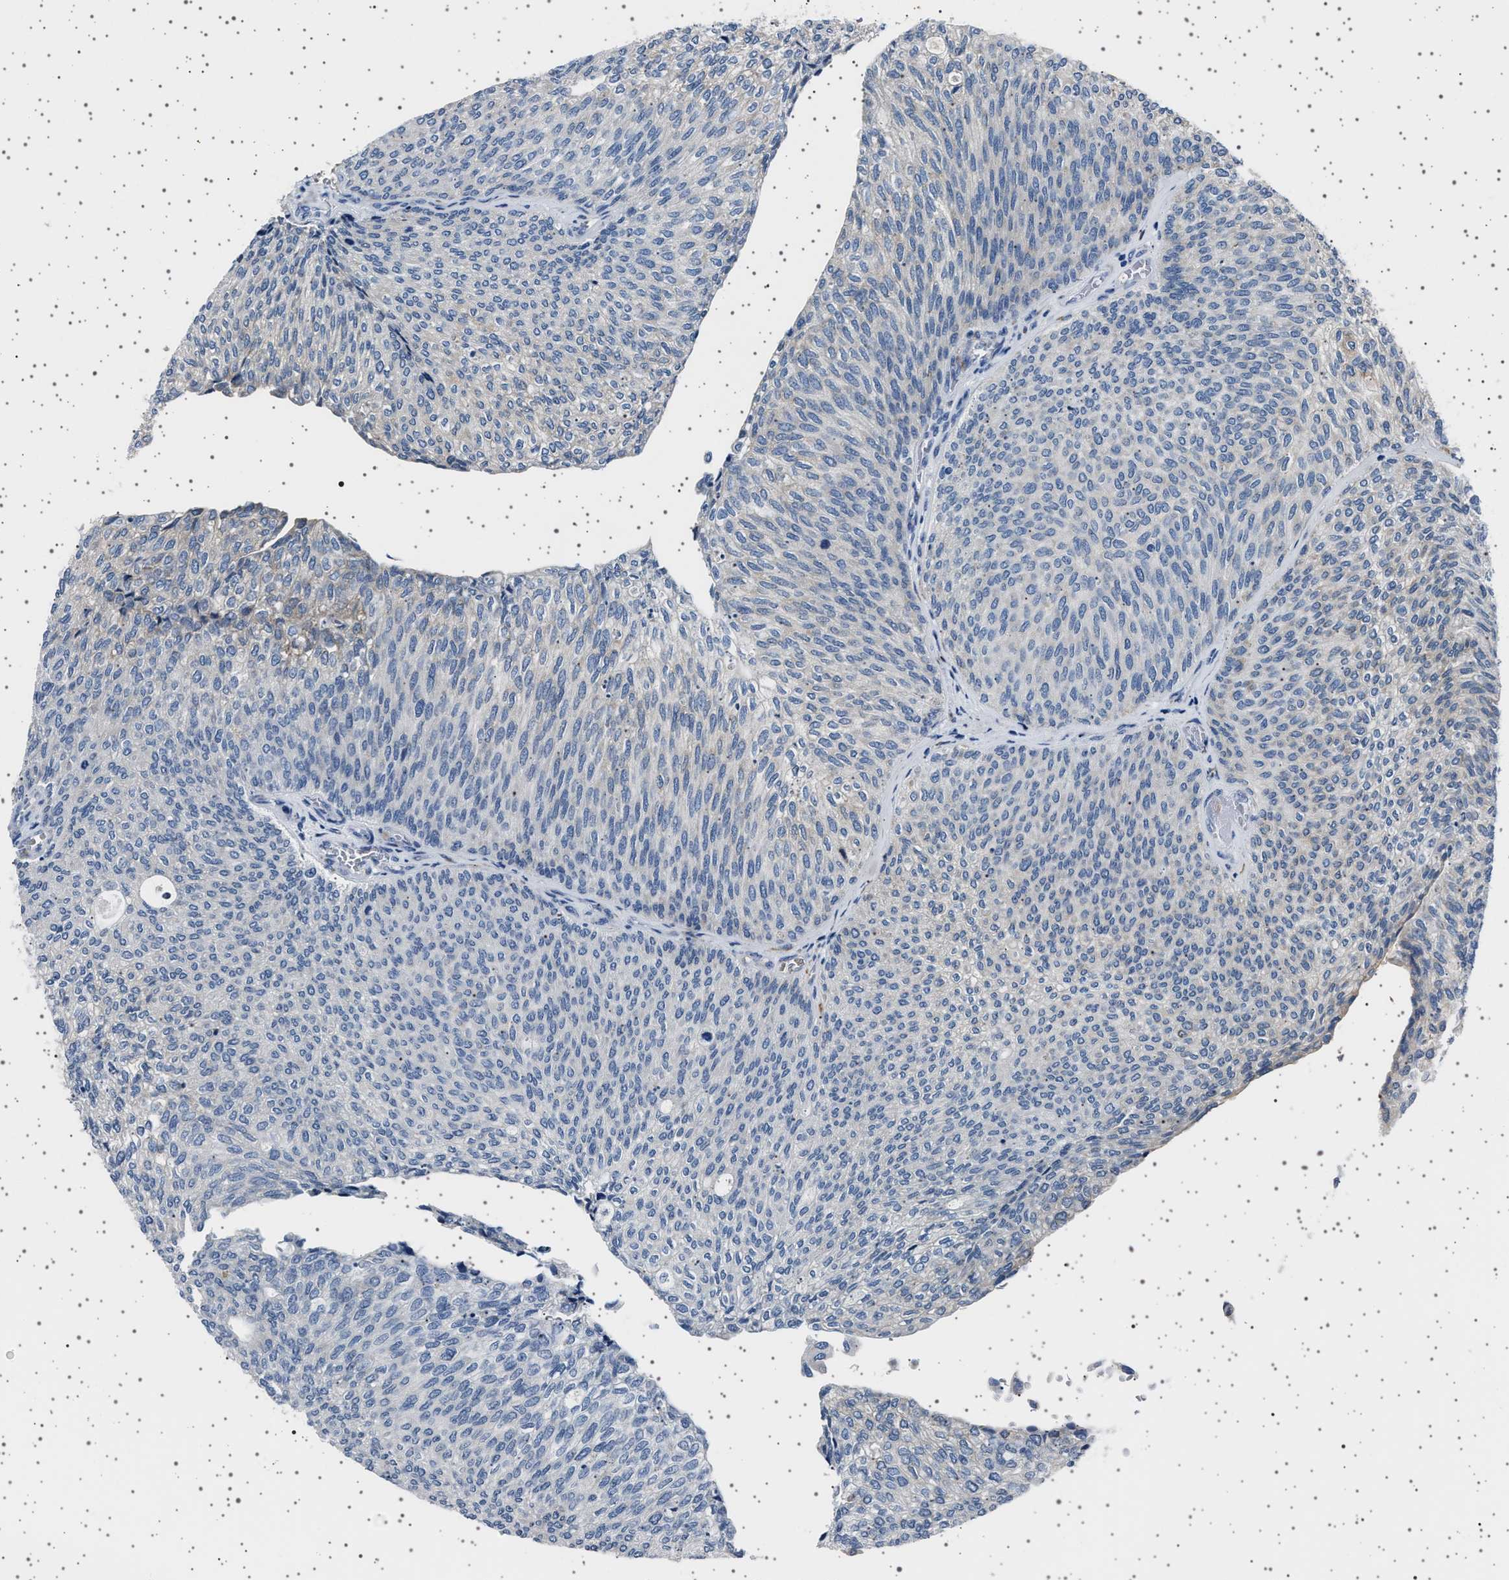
{"staining": {"intensity": "negative", "quantity": "none", "location": "none"}, "tissue": "urothelial cancer", "cell_type": "Tumor cells", "image_type": "cancer", "snomed": [{"axis": "morphology", "description": "Urothelial carcinoma, Low grade"}, {"axis": "topography", "description": "Urinary bladder"}], "caption": "This is an immunohistochemistry (IHC) photomicrograph of human urothelial cancer. There is no staining in tumor cells.", "gene": "FTCD", "patient": {"sex": "female", "age": 79}}